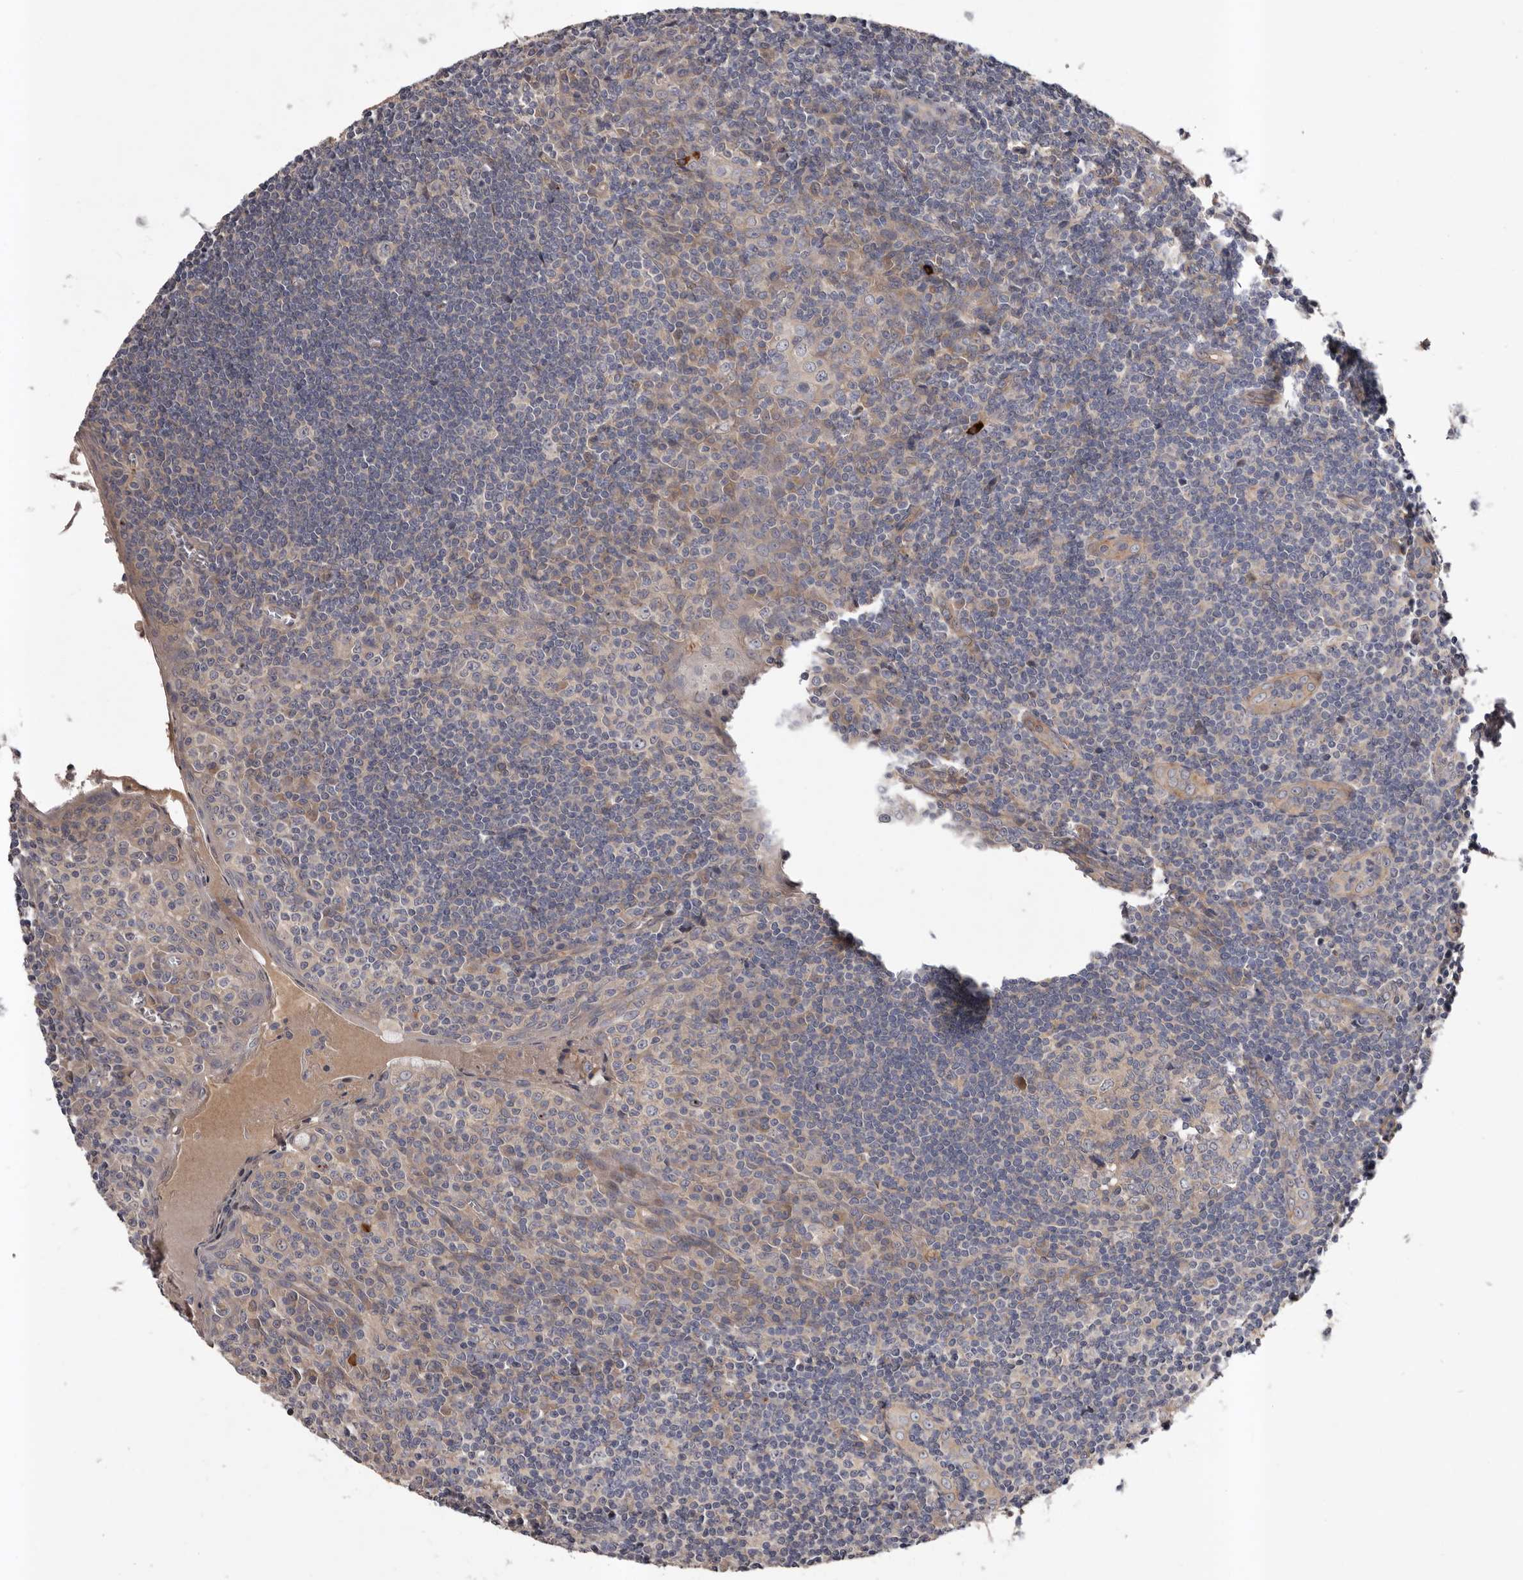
{"staining": {"intensity": "negative", "quantity": "none", "location": "none"}, "tissue": "tonsil", "cell_type": "Germinal center cells", "image_type": "normal", "snomed": [{"axis": "morphology", "description": "Normal tissue, NOS"}, {"axis": "topography", "description": "Tonsil"}], "caption": "This is an immunohistochemistry (IHC) photomicrograph of normal tonsil. There is no positivity in germinal center cells.", "gene": "PRKD1", "patient": {"sex": "male", "age": 27}}